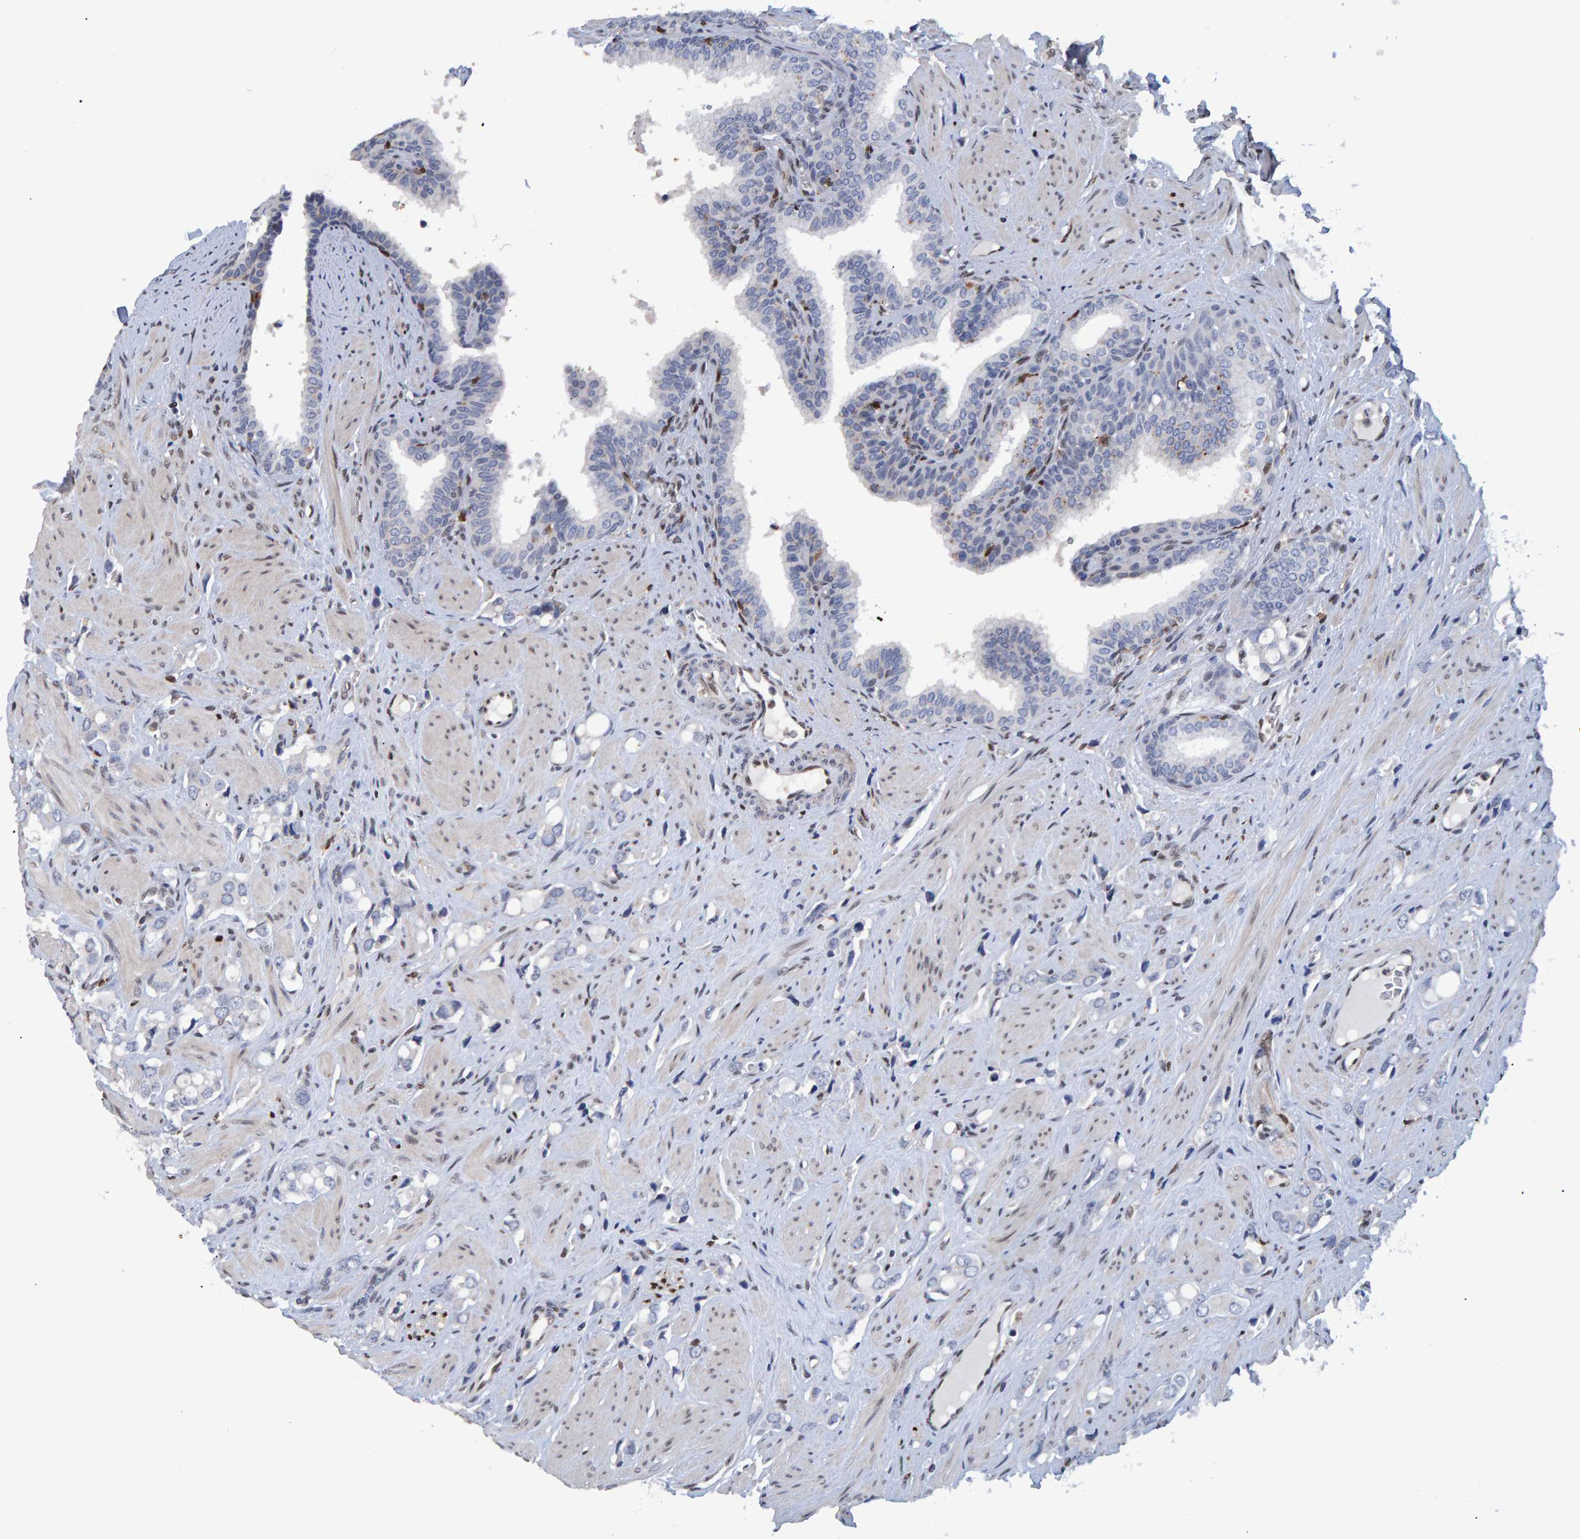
{"staining": {"intensity": "negative", "quantity": "none", "location": "none"}, "tissue": "prostate cancer", "cell_type": "Tumor cells", "image_type": "cancer", "snomed": [{"axis": "morphology", "description": "Adenocarcinoma, High grade"}, {"axis": "topography", "description": "Prostate"}], "caption": "Immunohistochemistry of prostate cancer exhibits no staining in tumor cells. (Immunohistochemistry (ihc), brightfield microscopy, high magnification).", "gene": "QKI", "patient": {"sex": "male", "age": 52}}